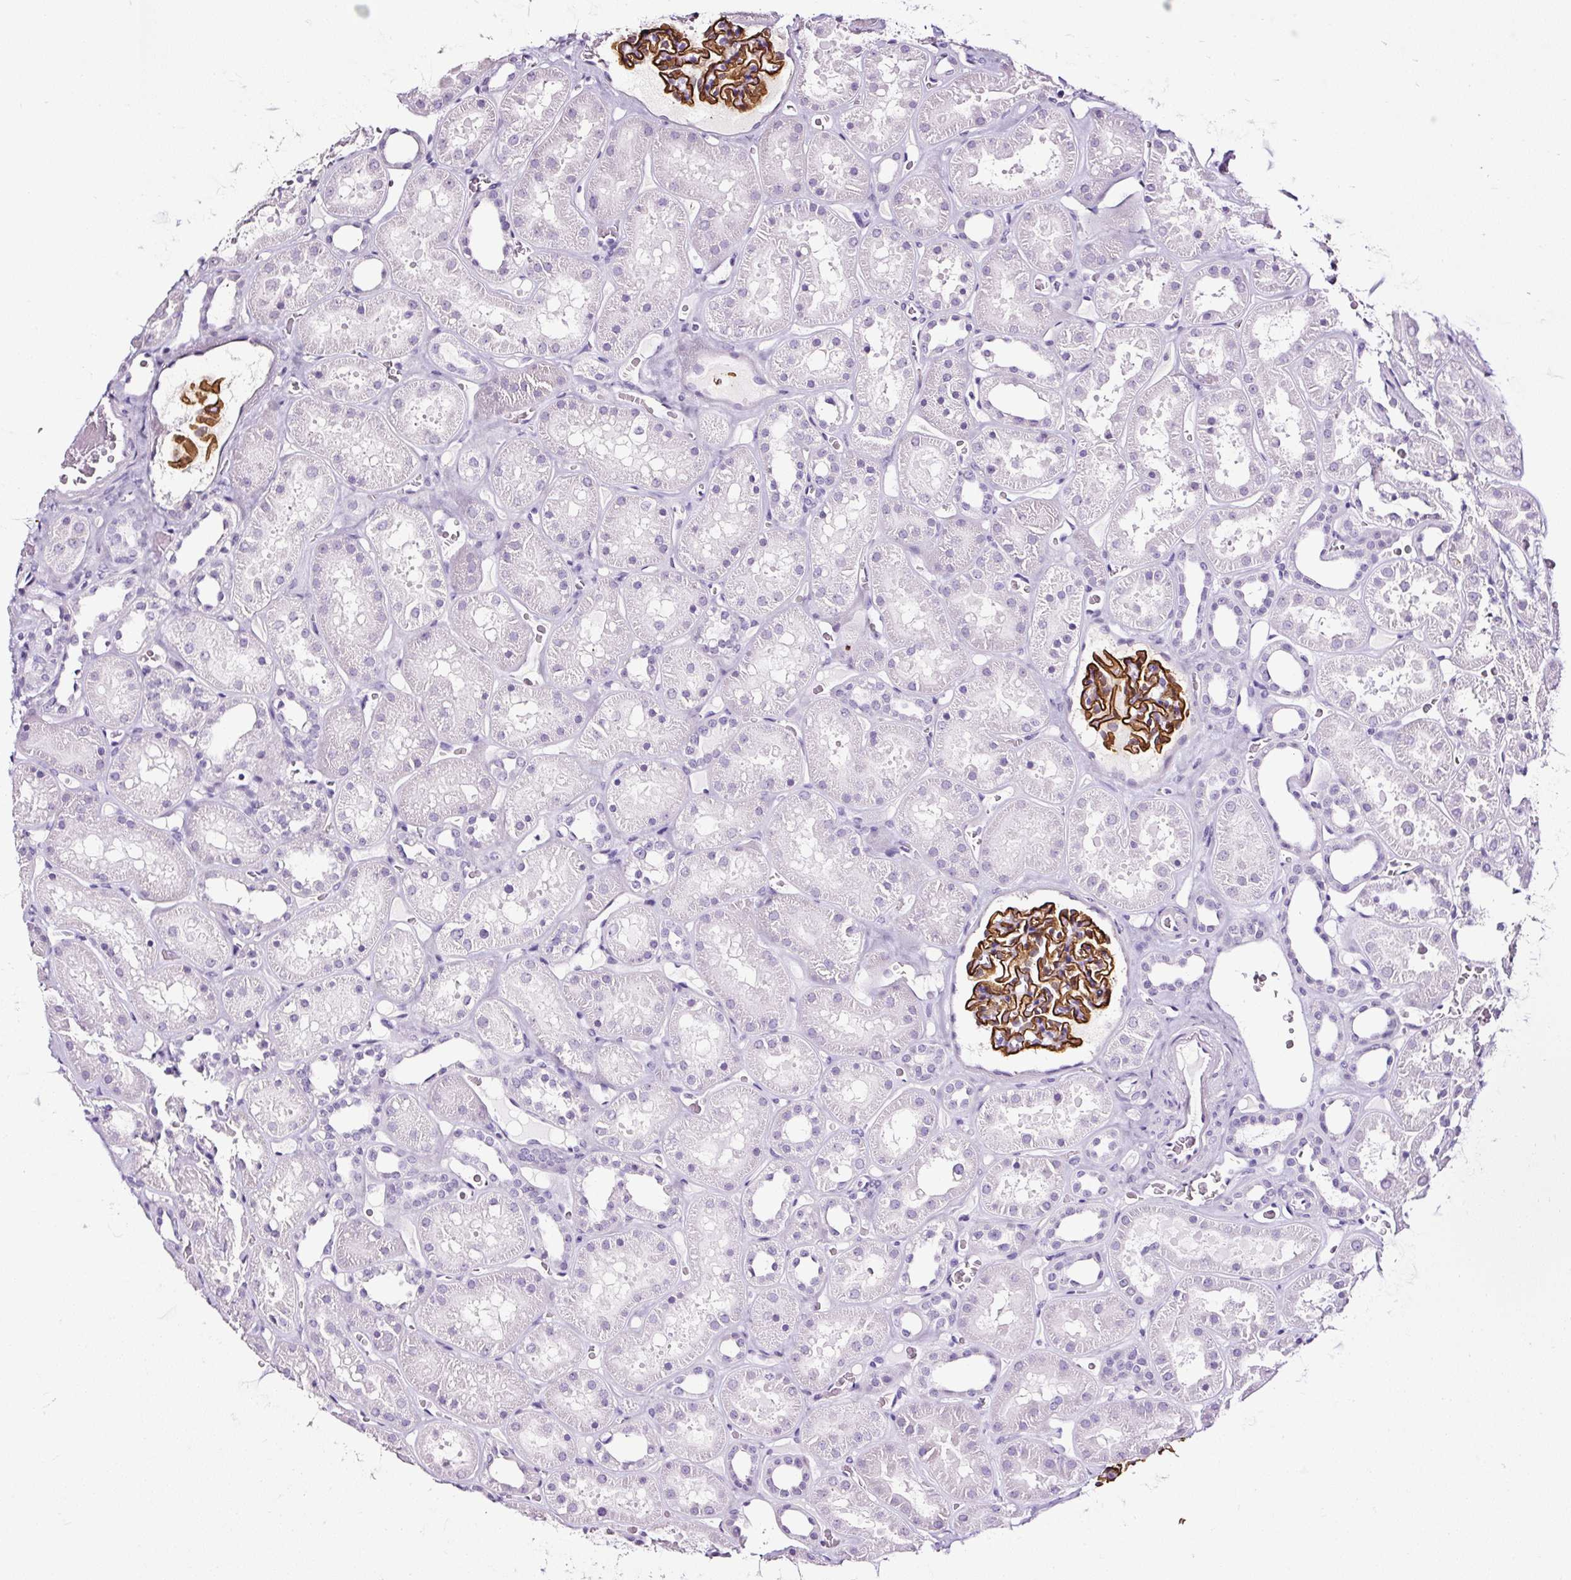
{"staining": {"intensity": "strong", "quantity": ">75%", "location": "cytoplasmic/membranous"}, "tissue": "kidney", "cell_type": "Cells in glomeruli", "image_type": "normal", "snomed": [{"axis": "morphology", "description": "Normal tissue, NOS"}, {"axis": "topography", "description": "Kidney"}], "caption": "Protein positivity by immunohistochemistry demonstrates strong cytoplasmic/membranous expression in about >75% of cells in glomeruli in benign kidney.", "gene": "NPHS2", "patient": {"sex": "female", "age": 41}}